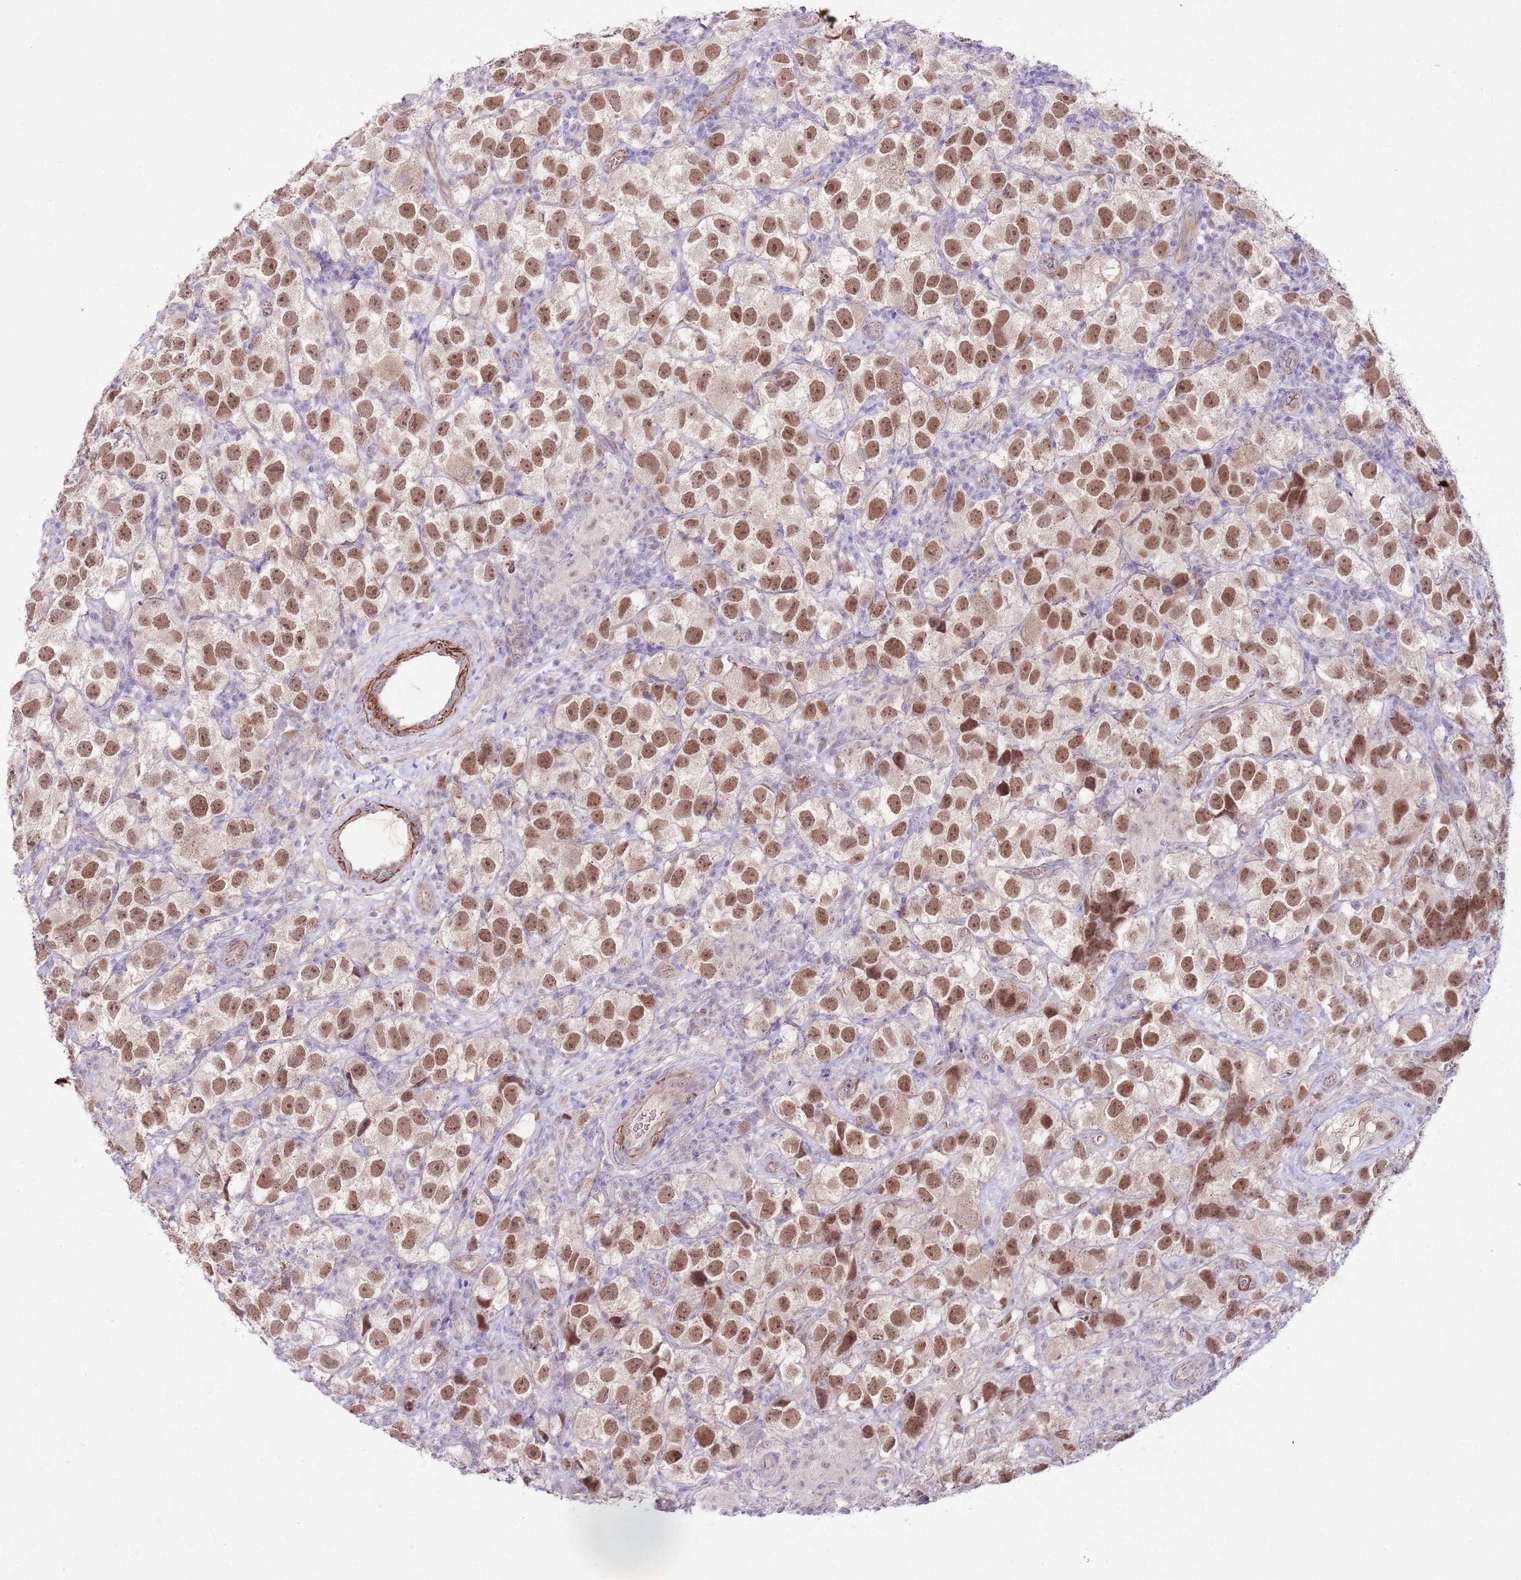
{"staining": {"intensity": "moderate", "quantity": ">75%", "location": "nuclear"}, "tissue": "testis cancer", "cell_type": "Tumor cells", "image_type": "cancer", "snomed": [{"axis": "morphology", "description": "Seminoma, NOS"}, {"axis": "topography", "description": "Testis"}], "caption": "This histopathology image exhibits immunohistochemistry (IHC) staining of testis seminoma, with medium moderate nuclear staining in about >75% of tumor cells.", "gene": "CCNI", "patient": {"sex": "male", "age": 26}}